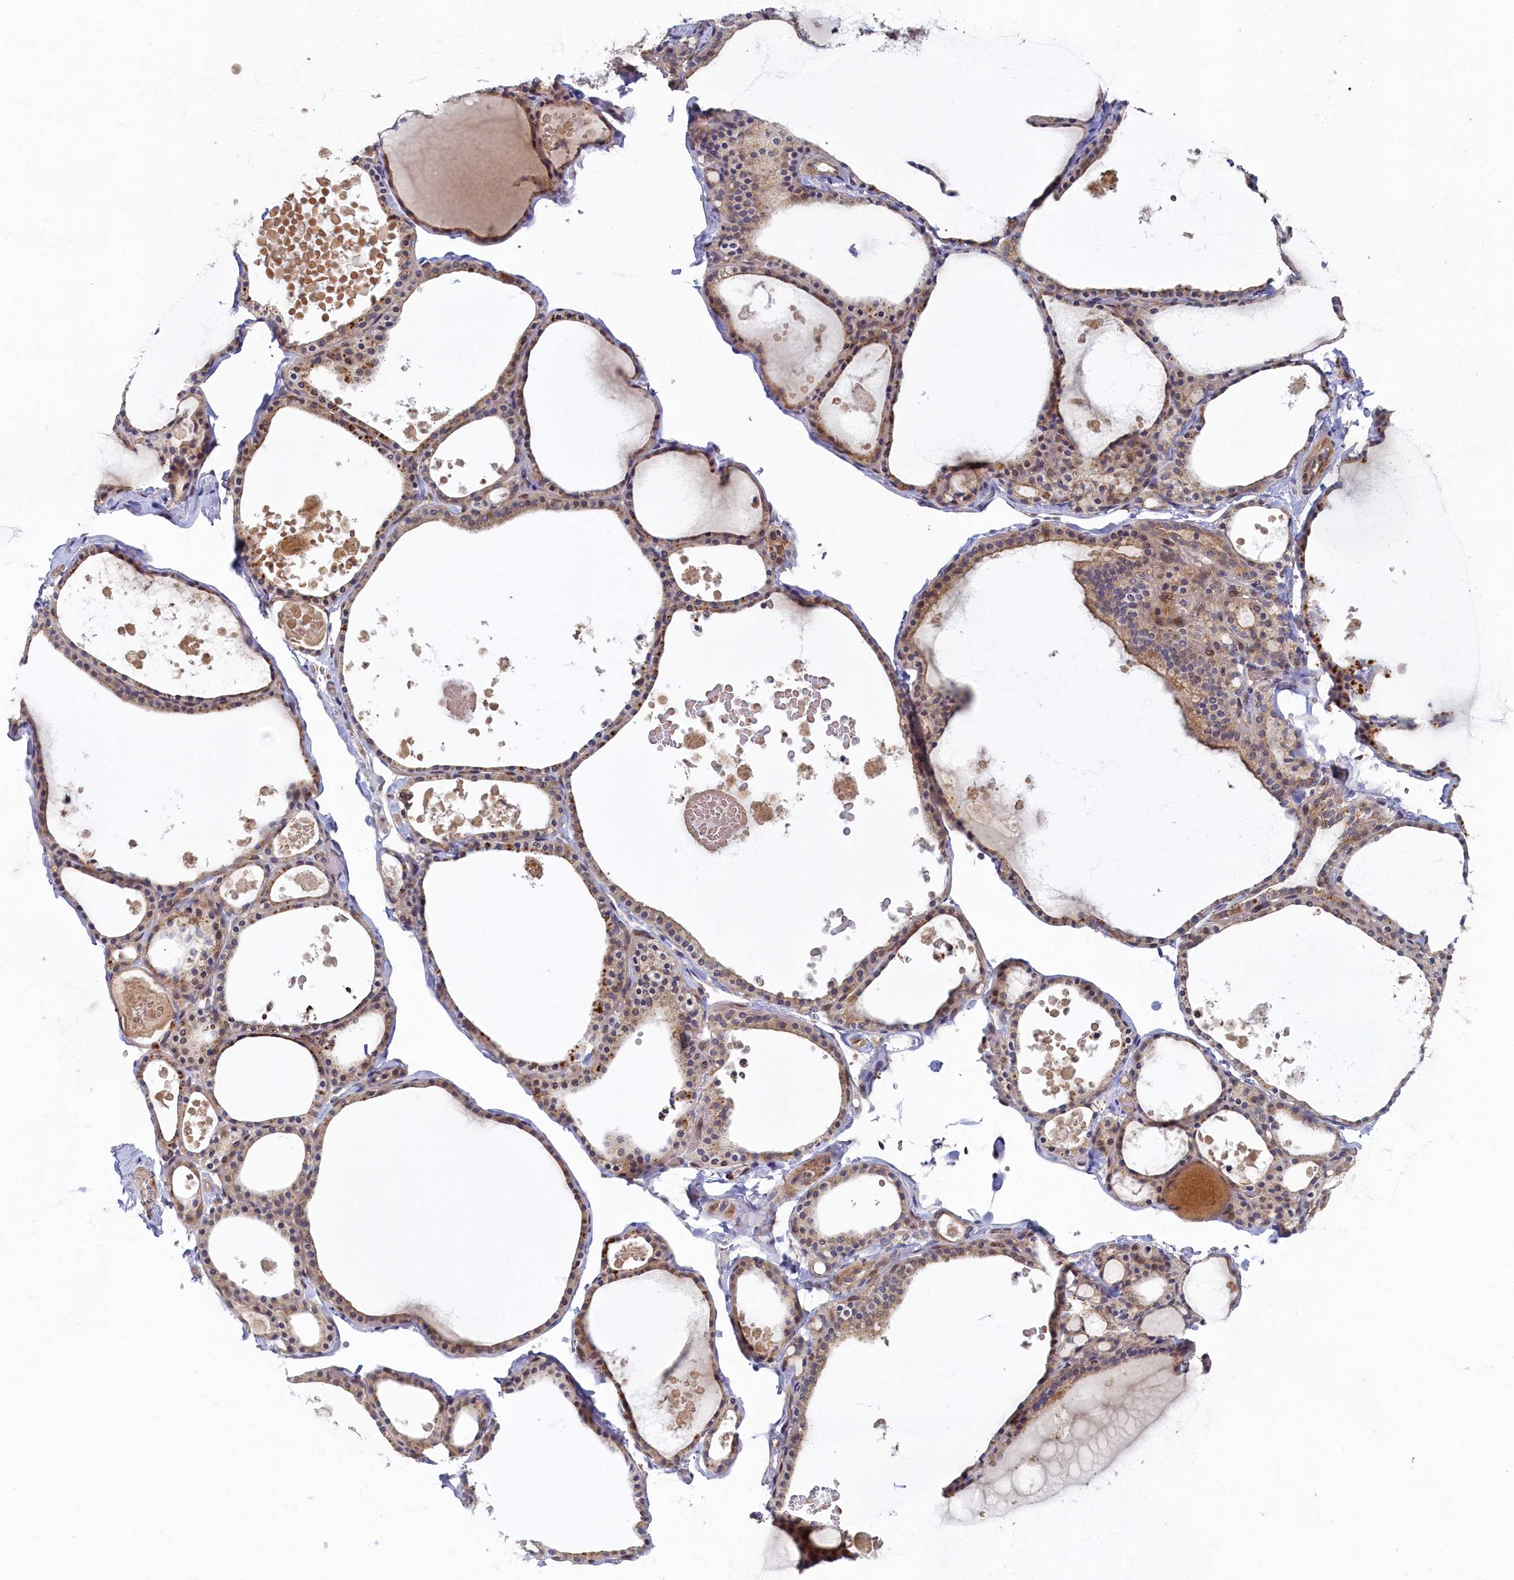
{"staining": {"intensity": "moderate", "quantity": "25%-75%", "location": "cytoplasmic/membranous"}, "tissue": "thyroid gland", "cell_type": "Glandular cells", "image_type": "normal", "snomed": [{"axis": "morphology", "description": "Normal tissue, NOS"}, {"axis": "topography", "description": "Thyroid gland"}], "caption": "Glandular cells demonstrate moderate cytoplasmic/membranous positivity in about 25%-75% of cells in unremarkable thyroid gland.", "gene": "CEP20", "patient": {"sex": "male", "age": 56}}